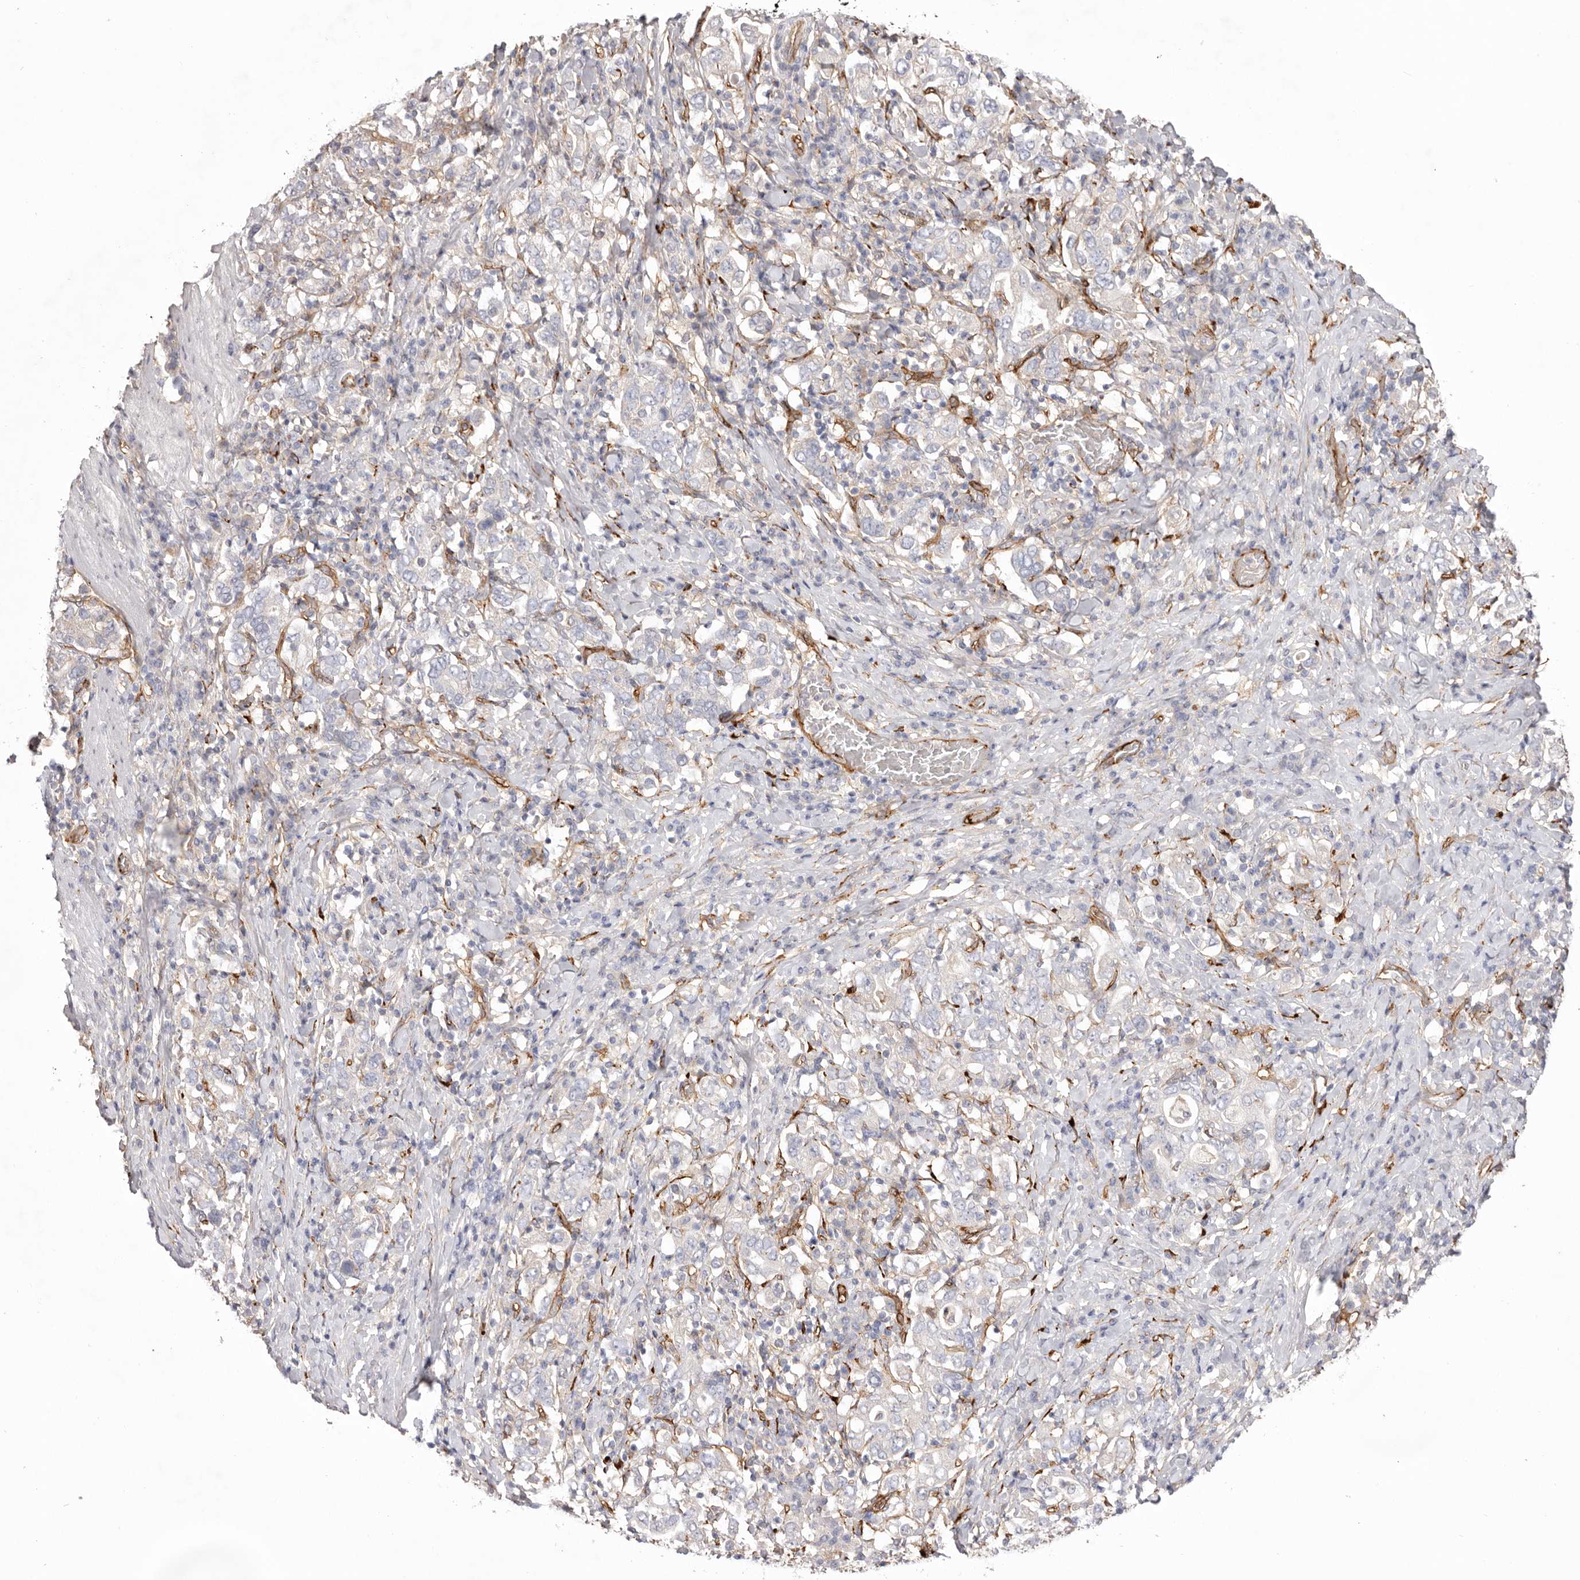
{"staining": {"intensity": "negative", "quantity": "none", "location": "none"}, "tissue": "stomach cancer", "cell_type": "Tumor cells", "image_type": "cancer", "snomed": [{"axis": "morphology", "description": "Adenocarcinoma, NOS"}, {"axis": "topography", "description": "Stomach, upper"}], "caption": "A micrograph of stomach cancer stained for a protein reveals no brown staining in tumor cells.", "gene": "LRRC66", "patient": {"sex": "male", "age": 62}}